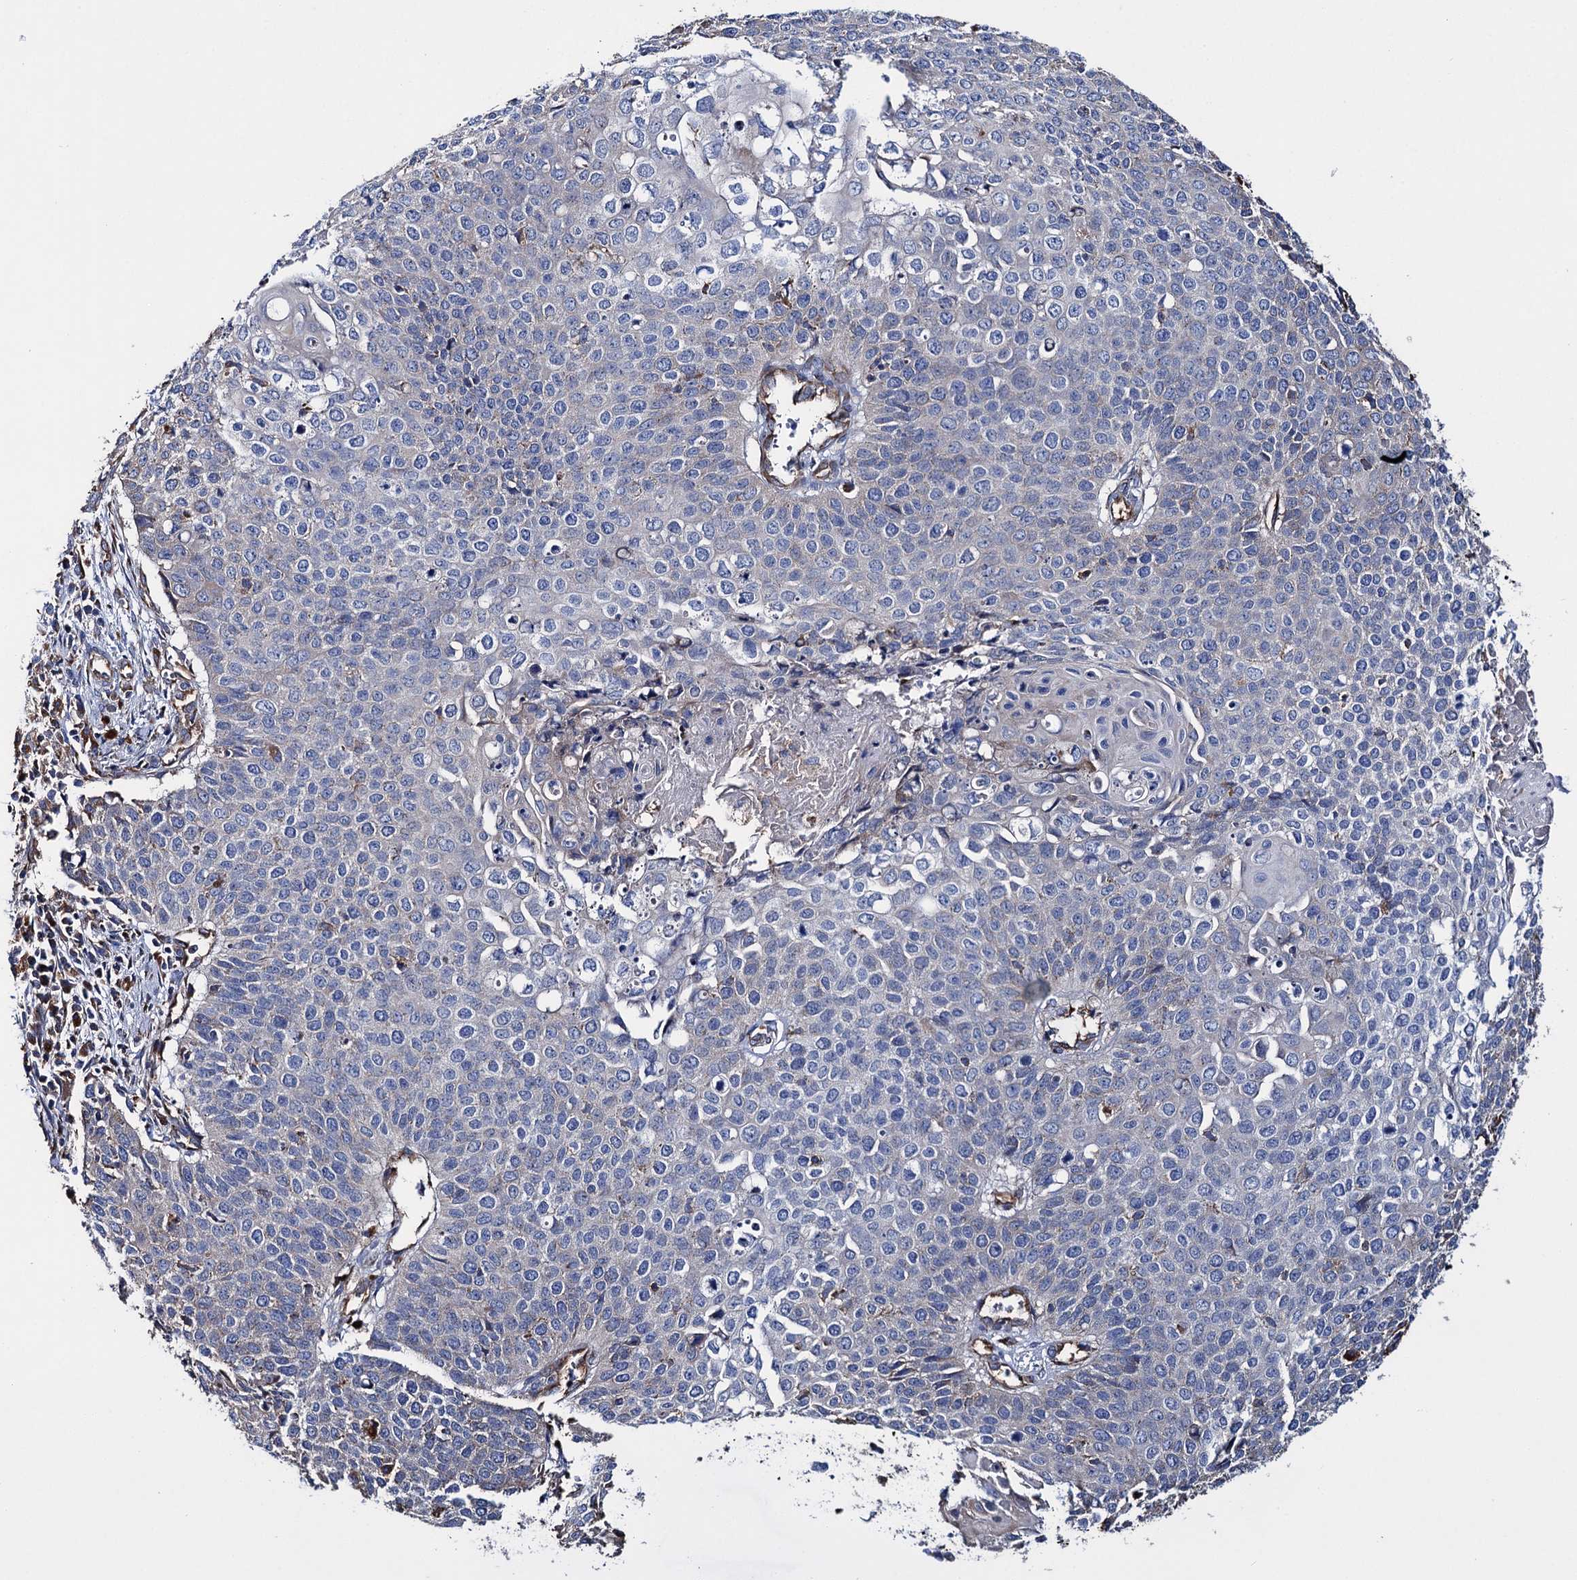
{"staining": {"intensity": "negative", "quantity": "none", "location": "none"}, "tissue": "cervical cancer", "cell_type": "Tumor cells", "image_type": "cancer", "snomed": [{"axis": "morphology", "description": "Squamous cell carcinoma, NOS"}, {"axis": "topography", "description": "Cervix"}], "caption": "Image shows no protein positivity in tumor cells of cervical squamous cell carcinoma tissue. (DAB (3,3'-diaminobenzidine) IHC with hematoxylin counter stain).", "gene": "SCPEP1", "patient": {"sex": "female", "age": 39}}